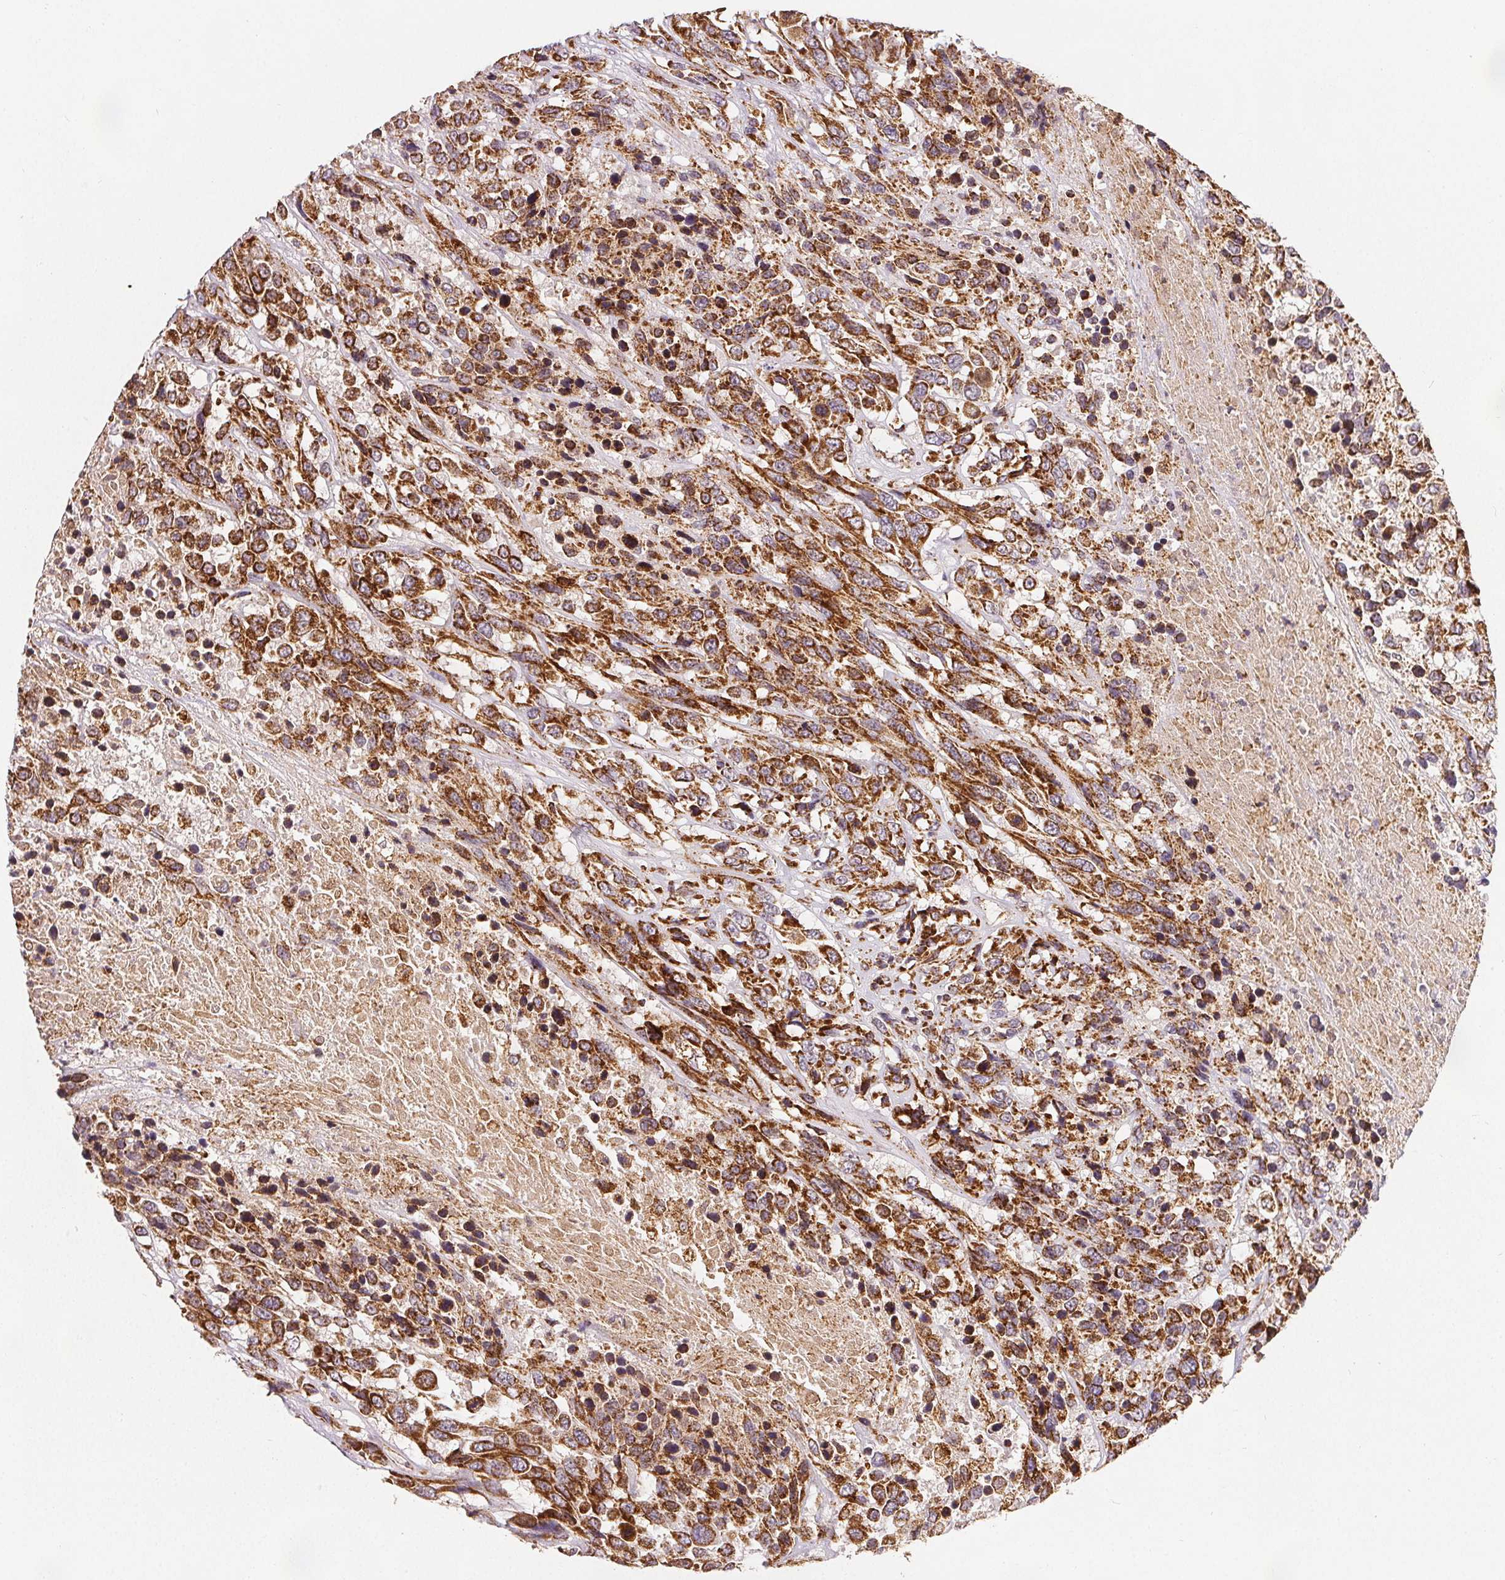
{"staining": {"intensity": "moderate", "quantity": ">75%", "location": "cytoplasmic/membranous"}, "tissue": "urothelial cancer", "cell_type": "Tumor cells", "image_type": "cancer", "snomed": [{"axis": "morphology", "description": "Urothelial carcinoma, High grade"}, {"axis": "topography", "description": "Urinary bladder"}], "caption": "A high-resolution histopathology image shows IHC staining of urothelial cancer, which demonstrates moderate cytoplasmic/membranous expression in about >75% of tumor cells.", "gene": "SDHB", "patient": {"sex": "female", "age": 70}}